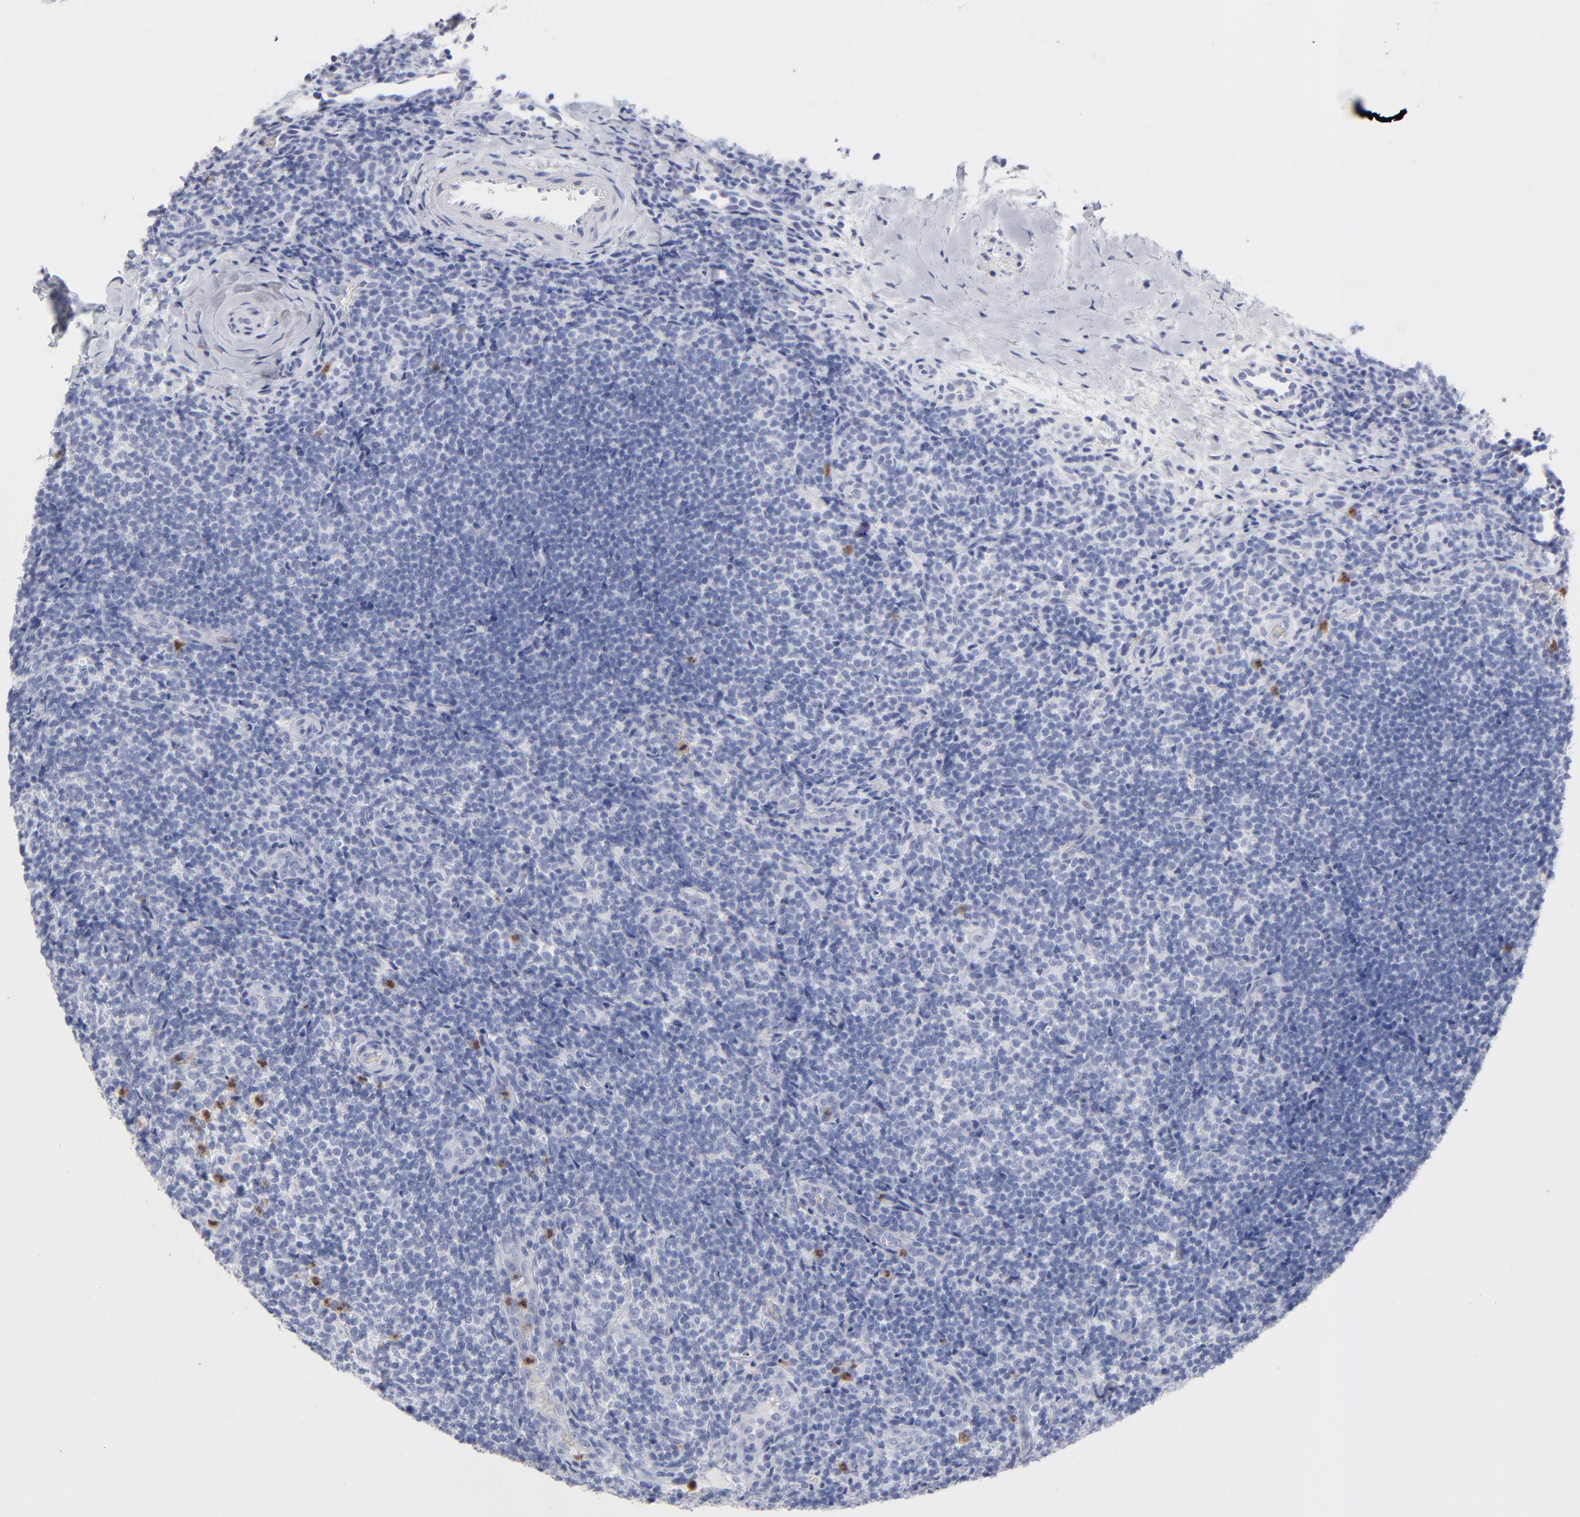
{"staining": {"intensity": "negative", "quantity": "none", "location": "none"}, "tissue": "lymphoma", "cell_type": "Tumor cells", "image_type": "cancer", "snomed": [{"axis": "morphology", "description": "Malignant lymphoma, non-Hodgkin's type, Low grade"}, {"axis": "topography", "description": "Lymph node"}], "caption": "DAB immunohistochemical staining of low-grade malignant lymphoma, non-Hodgkin's type demonstrates no significant positivity in tumor cells.", "gene": "ARG1", "patient": {"sex": "female", "age": 76}}